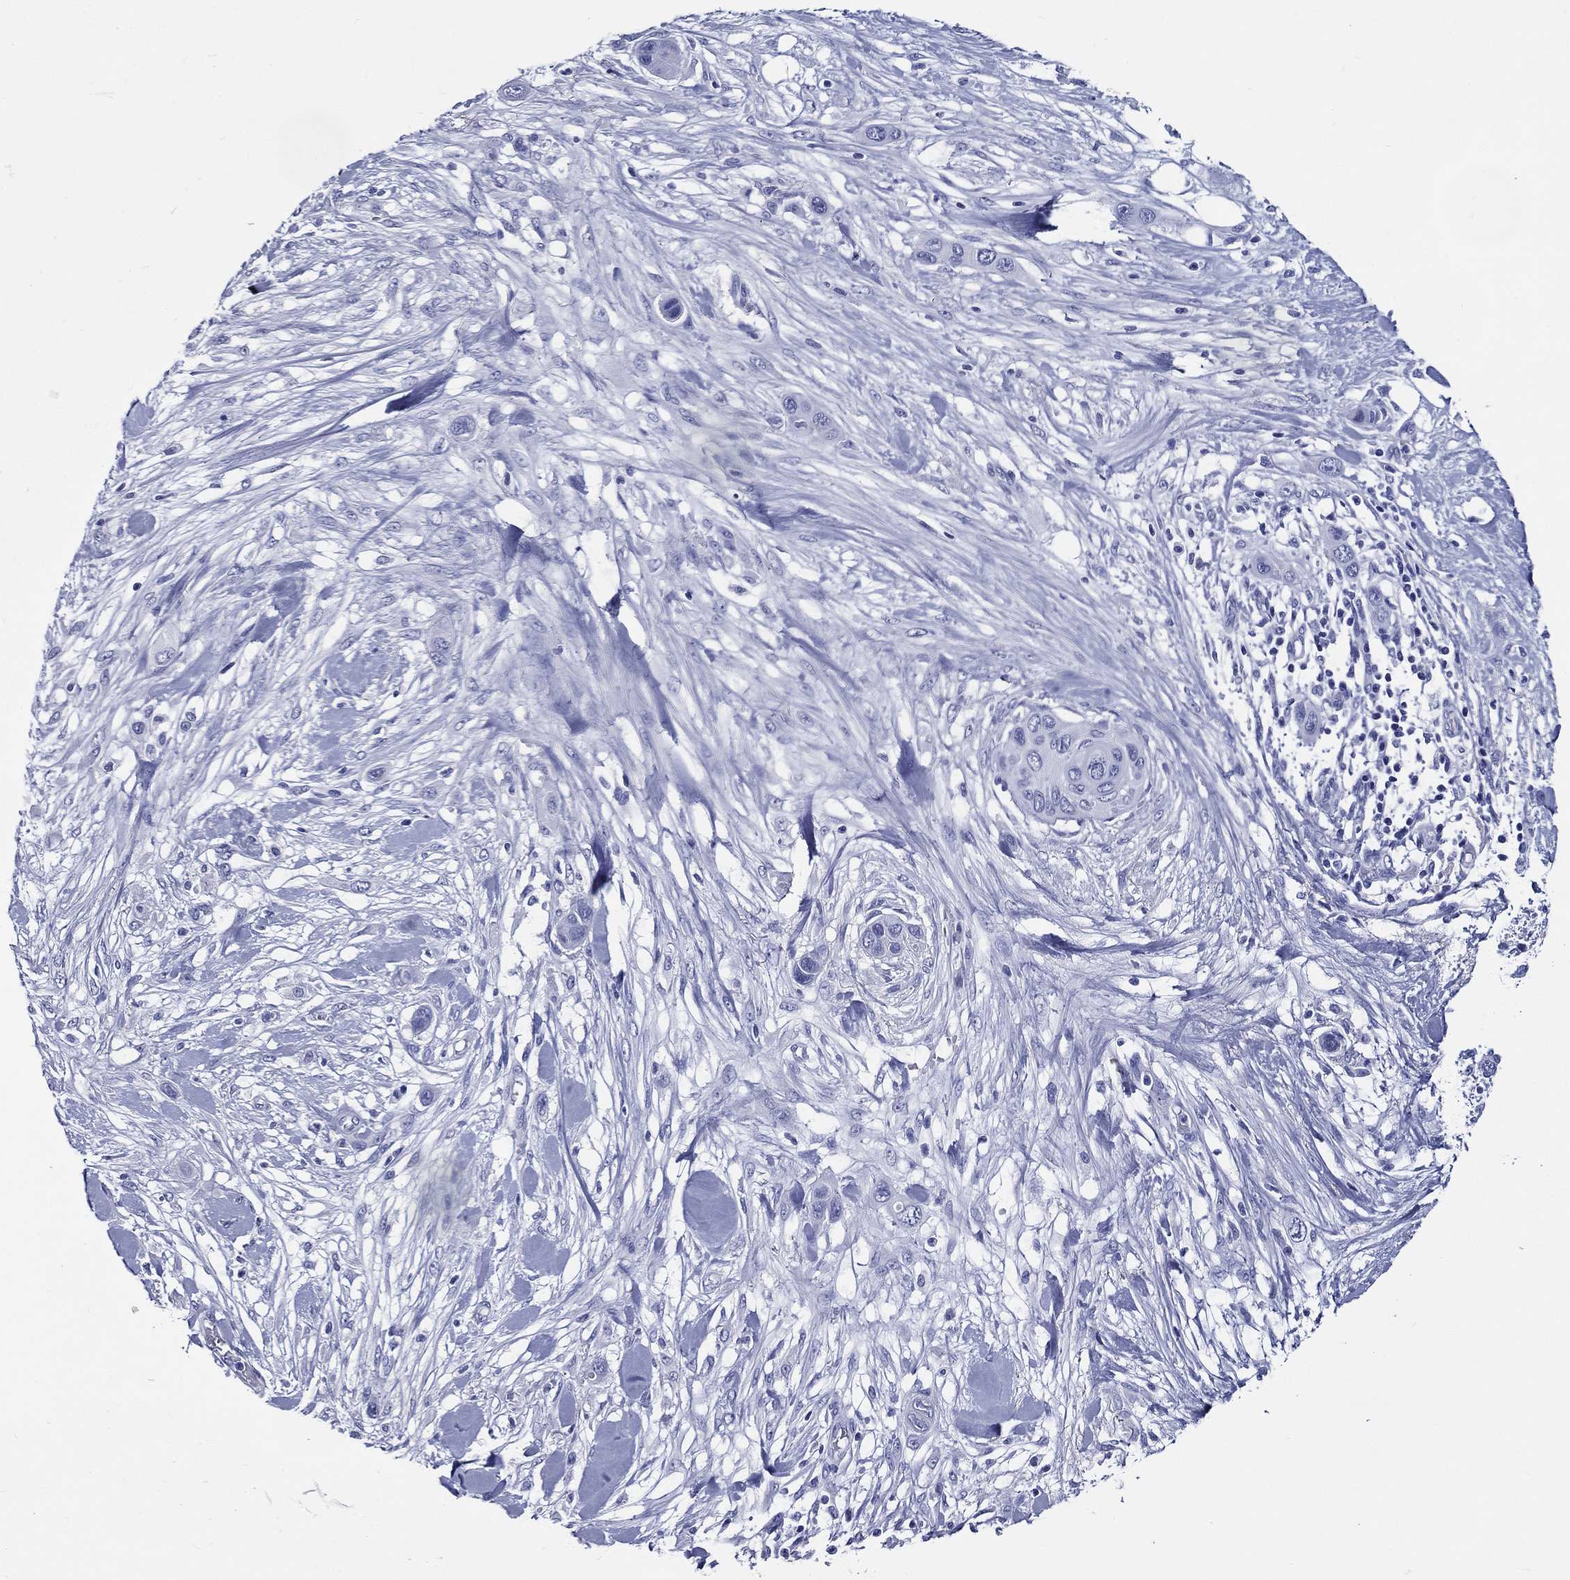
{"staining": {"intensity": "negative", "quantity": "none", "location": "none"}, "tissue": "skin cancer", "cell_type": "Tumor cells", "image_type": "cancer", "snomed": [{"axis": "morphology", "description": "Squamous cell carcinoma, NOS"}, {"axis": "topography", "description": "Skin"}], "caption": "DAB immunohistochemical staining of human skin cancer demonstrates no significant staining in tumor cells.", "gene": "ACE2", "patient": {"sex": "male", "age": 79}}